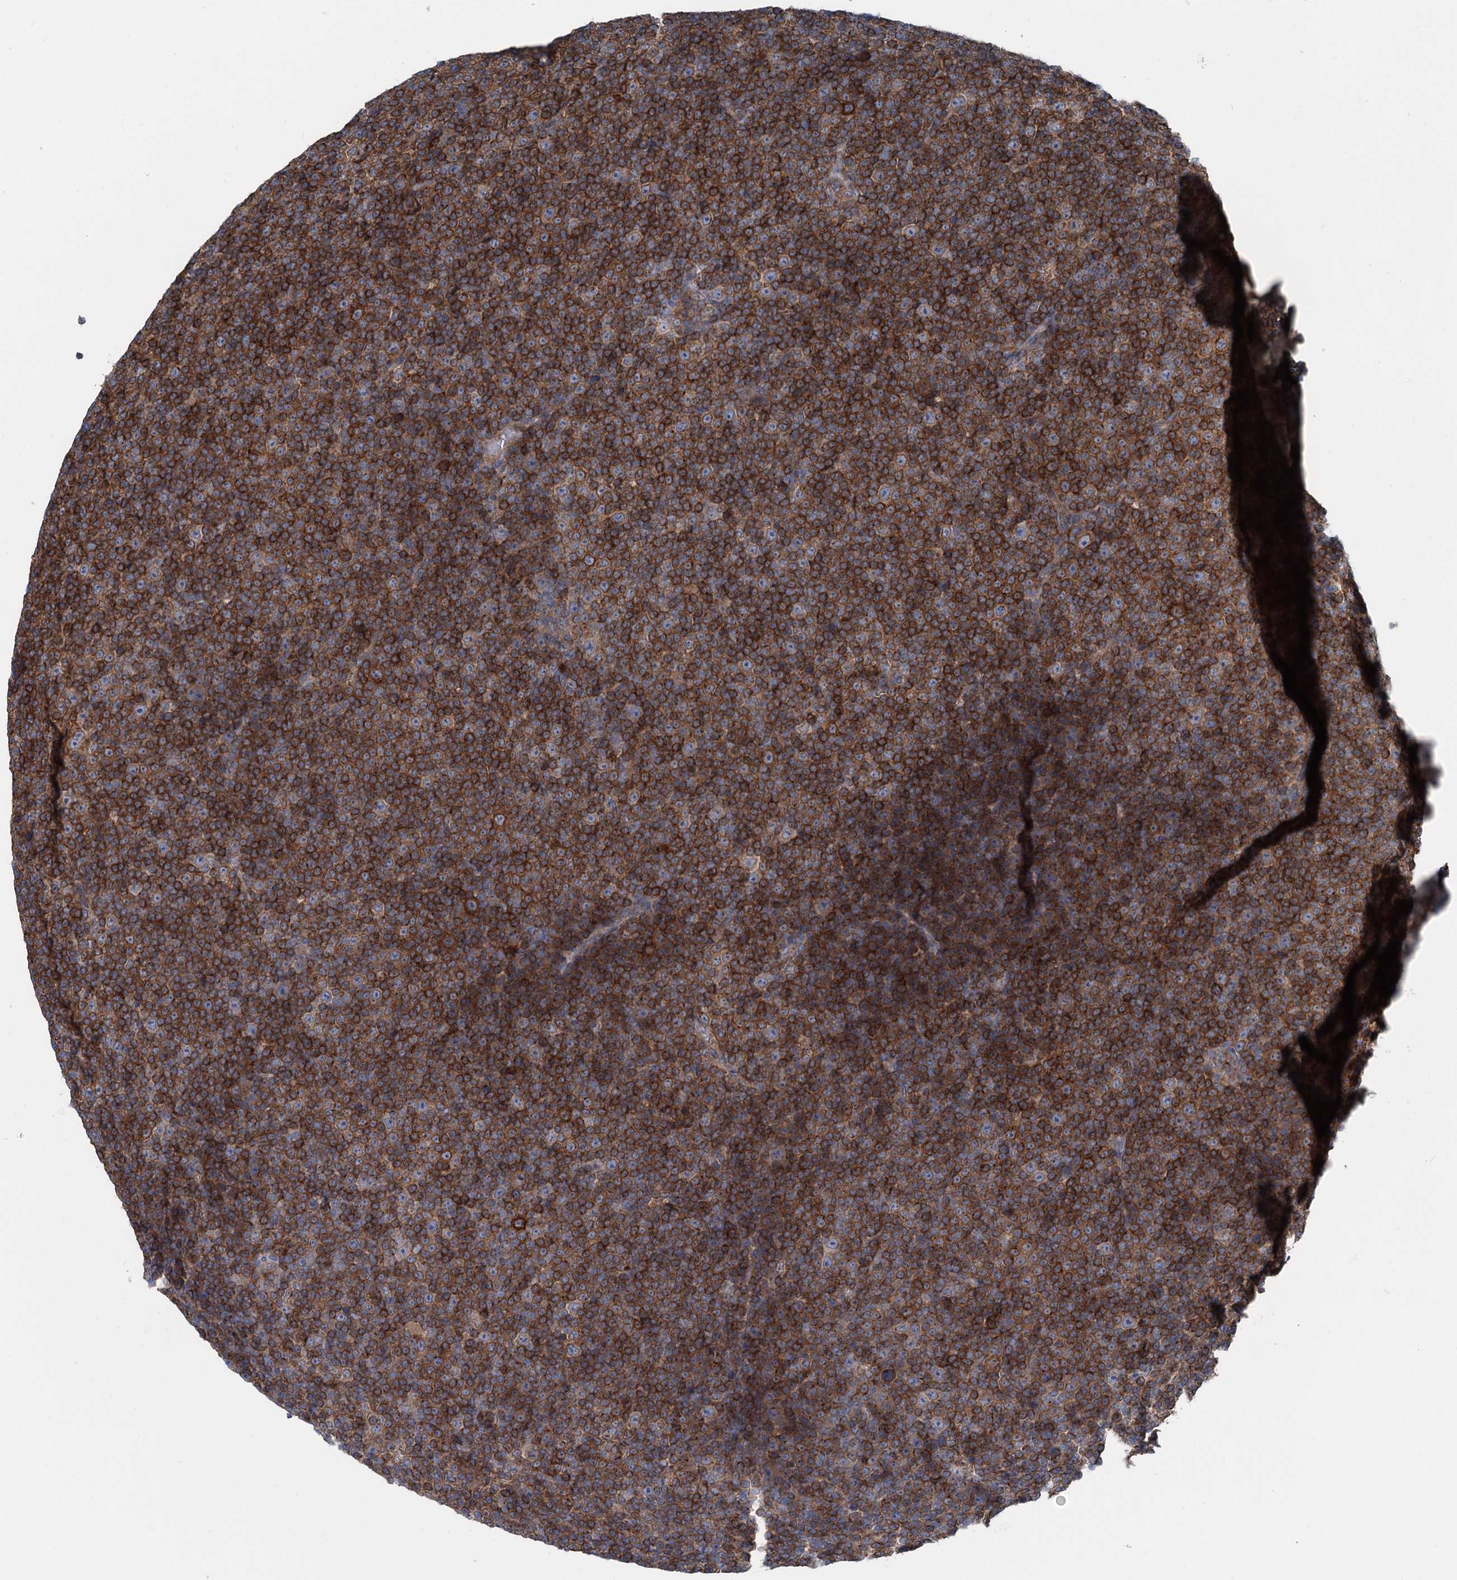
{"staining": {"intensity": "strong", "quantity": ">75%", "location": "cytoplasmic/membranous"}, "tissue": "lymphoma", "cell_type": "Tumor cells", "image_type": "cancer", "snomed": [{"axis": "morphology", "description": "Malignant lymphoma, non-Hodgkin's type, Low grade"}, {"axis": "topography", "description": "Lymph node"}], "caption": "A histopathology image of low-grade malignant lymphoma, non-Hodgkin's type stained for a protein exhibits strong cytoplasmic/membranous brown staining in tumor cells. (brown staining indicates protein expression, while blue staining denotes nuclei).", "gene": "CALCOCO1", "patient": {"sex": "female", "age": 67}}